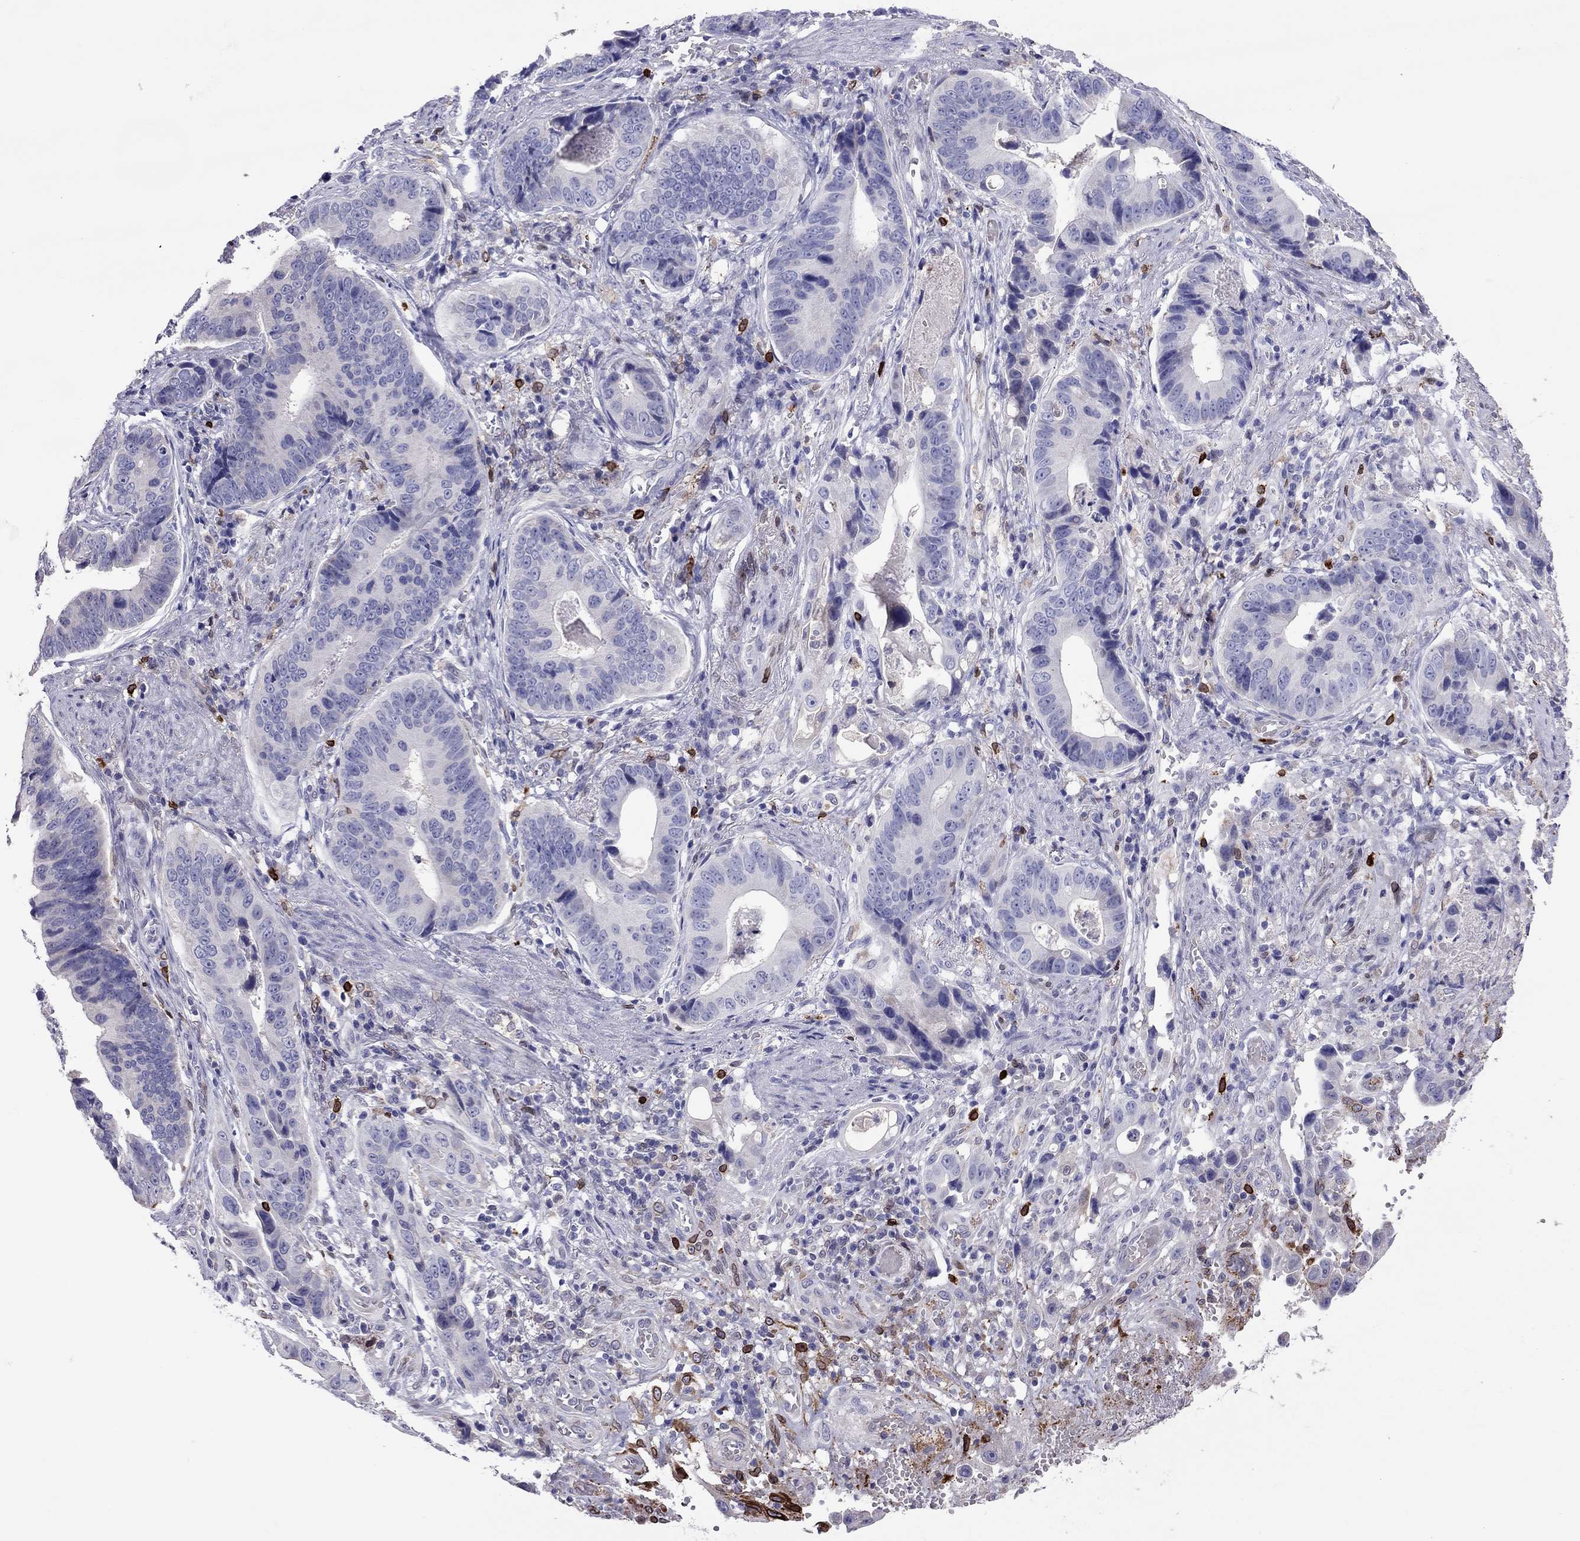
{"staining": {"intensity": "negative", "quantity": "none", "location": "none"}, "tissue": "stomach cancer", "cell_type": "Tumor cells", "image_type": "cancer", "snomed": [{"axis": "morphology", "description": "Adenocarcinoma, NOS"}, {"axis": "topography", "description": "Stomach"}], "caption": "Tumor cells are negative for protein expression in human stomach adenocarcinoma.", "gene": "ADORA2A", "patient": {"sex": "male", "age": 84}}